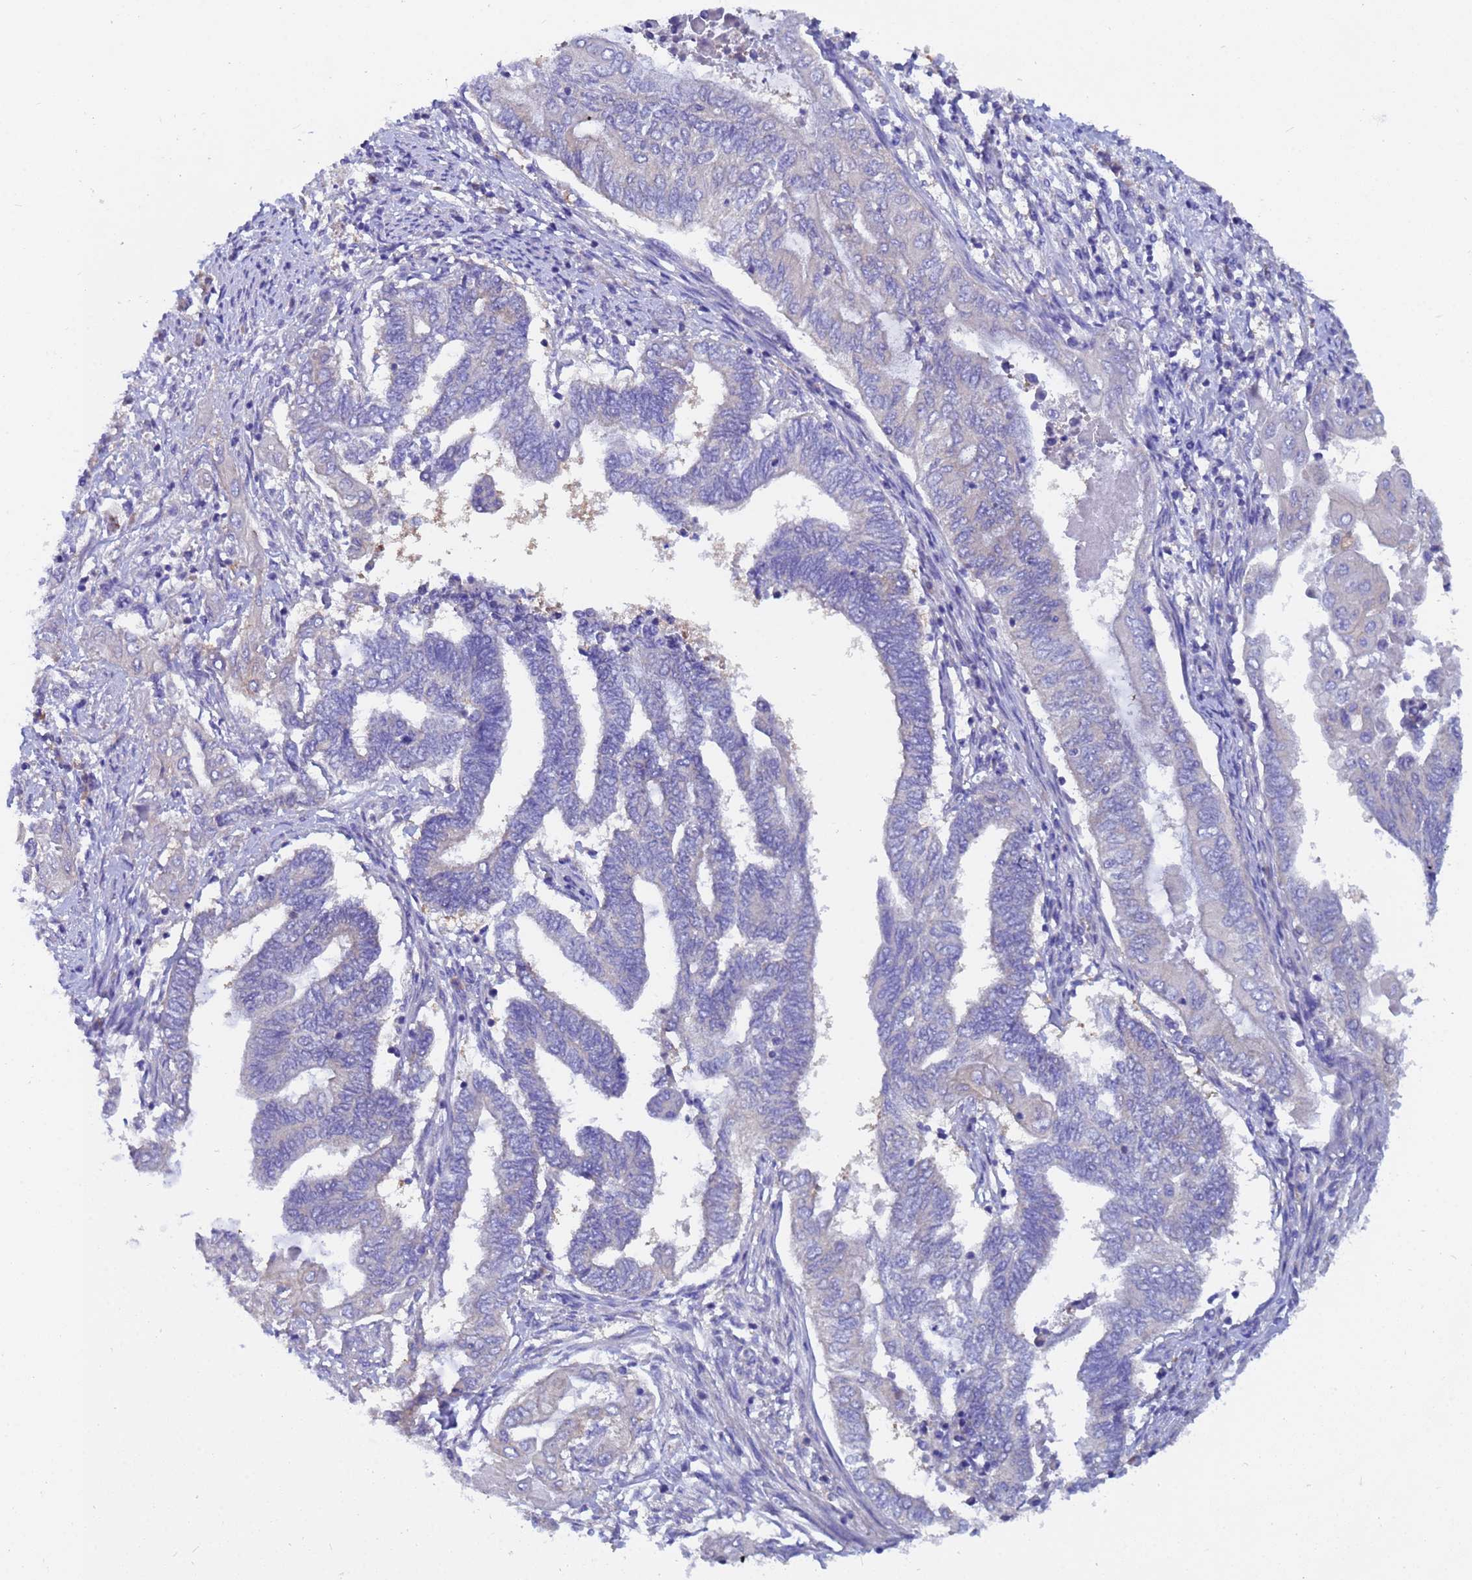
{"staining": {"intensity": "negative", "quantity": "none", "location": "none"}, "tissue": "endometrial cancer", "cell_type": "Tumor cells", "image_type": "cancer", "snomed": [{"axis": "morphology", "description": "Adenocarcinoma, NOS"}, {"axis": "topography", "description": "Uterus"}, {"axis": "topography", "description": "Endometrium"}], "caption": "The photomicrograph demonstrates no staining of tumor cells in adenocarcinoma (endometrial).", "gene": "UBE2O", "patient": {"sex": "female", "age": 70}}